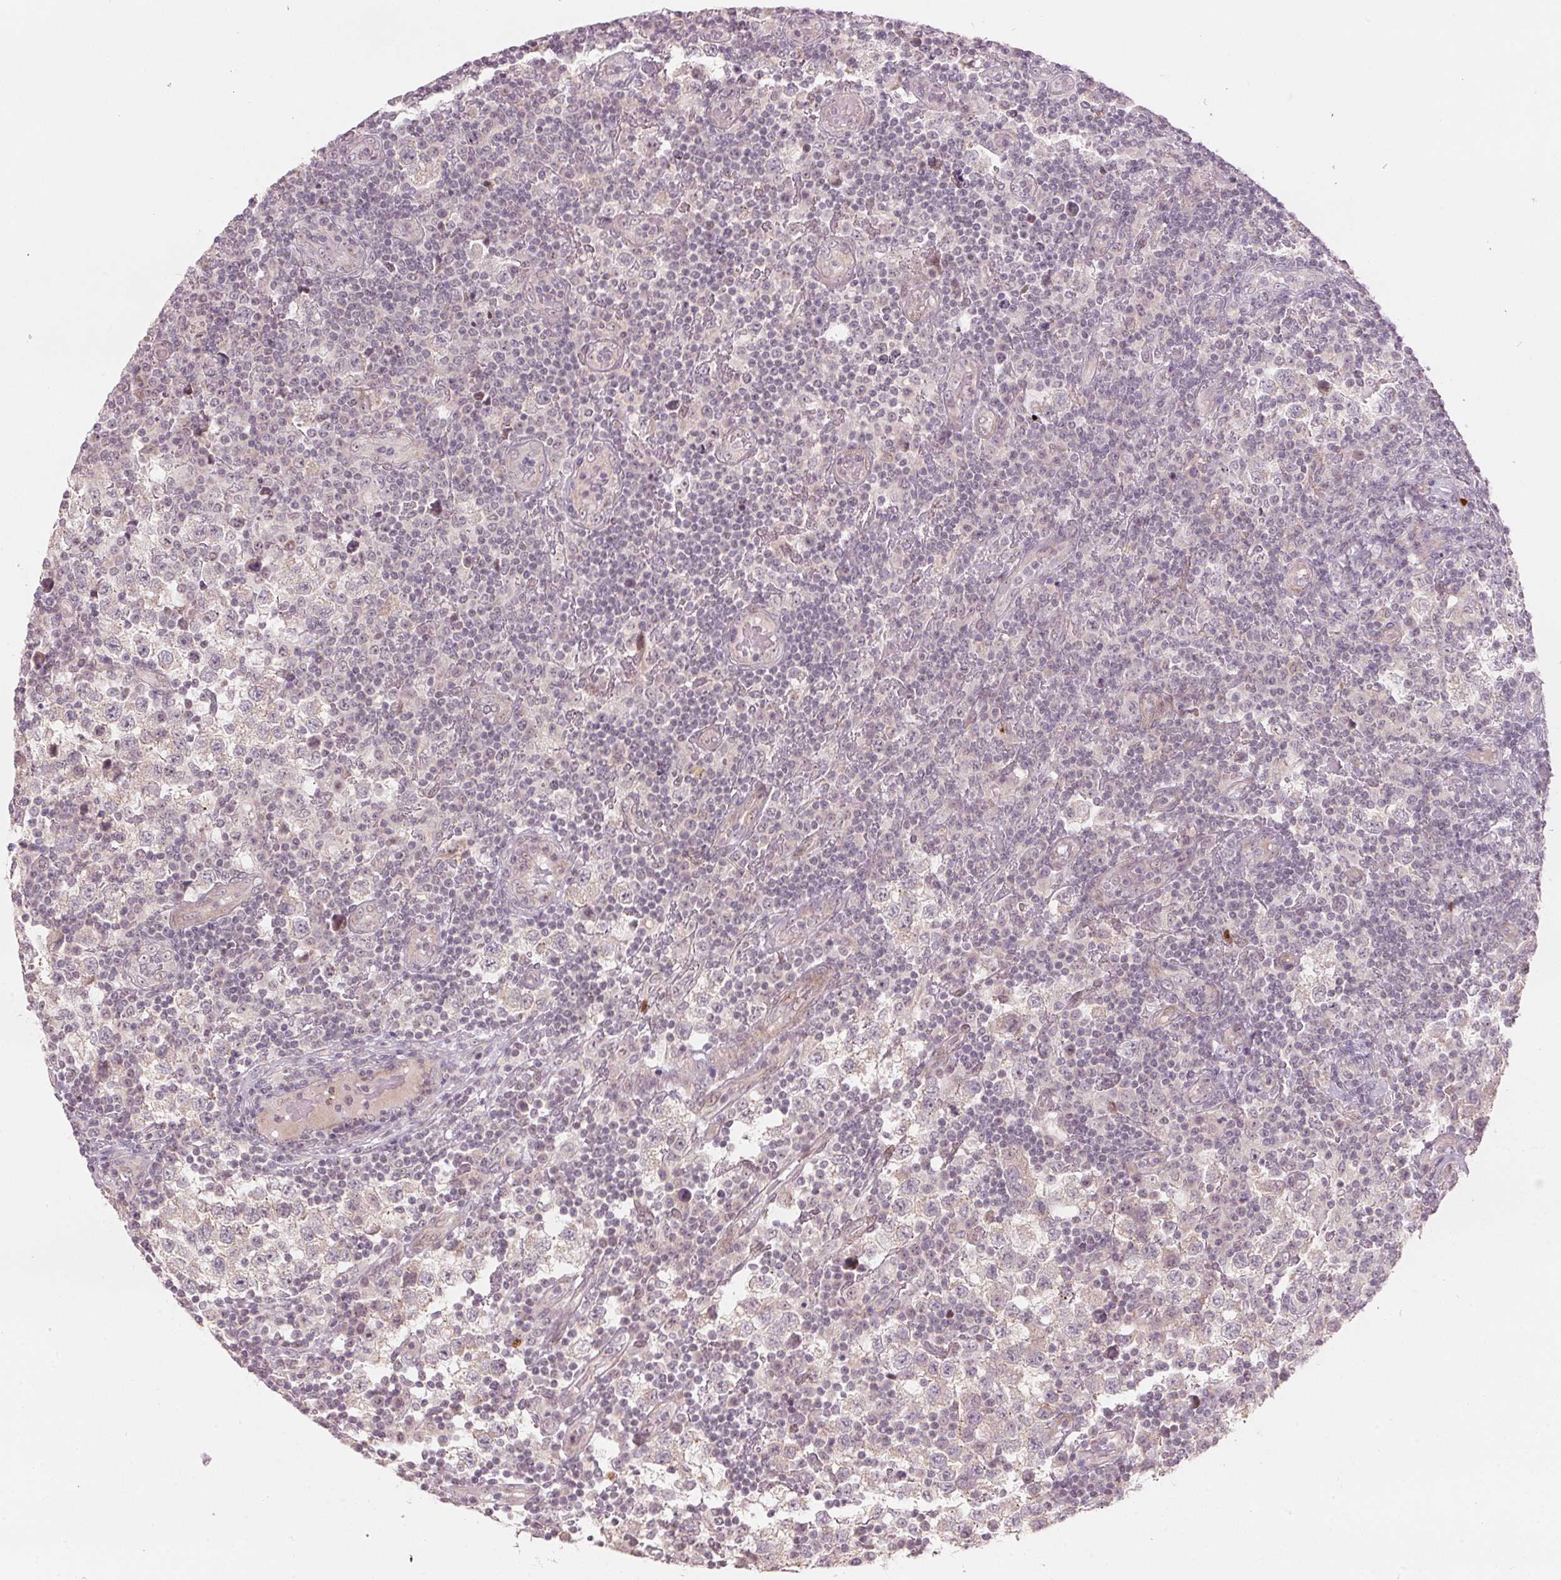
{"staining": {"intensity": "negative", "quantity": "none", "location": "none"}, "tissue": "testis cancer", "cell_type": "Tumor cells", "image_type": "cancer", "snomed": [{"axis": "morphology", "description": "Seminoma, NOS"}, {"axis": "topography", "description": "Testis"}], "caption": "This photomicrograph is of testis seminoma stained with immunohistochemistry to label a protein in brown with the nuclei are counter-stained blue. There is no staining in tumor cells.", "gene": "TMED6", "patient": {"sex": "male", "age": 34}}